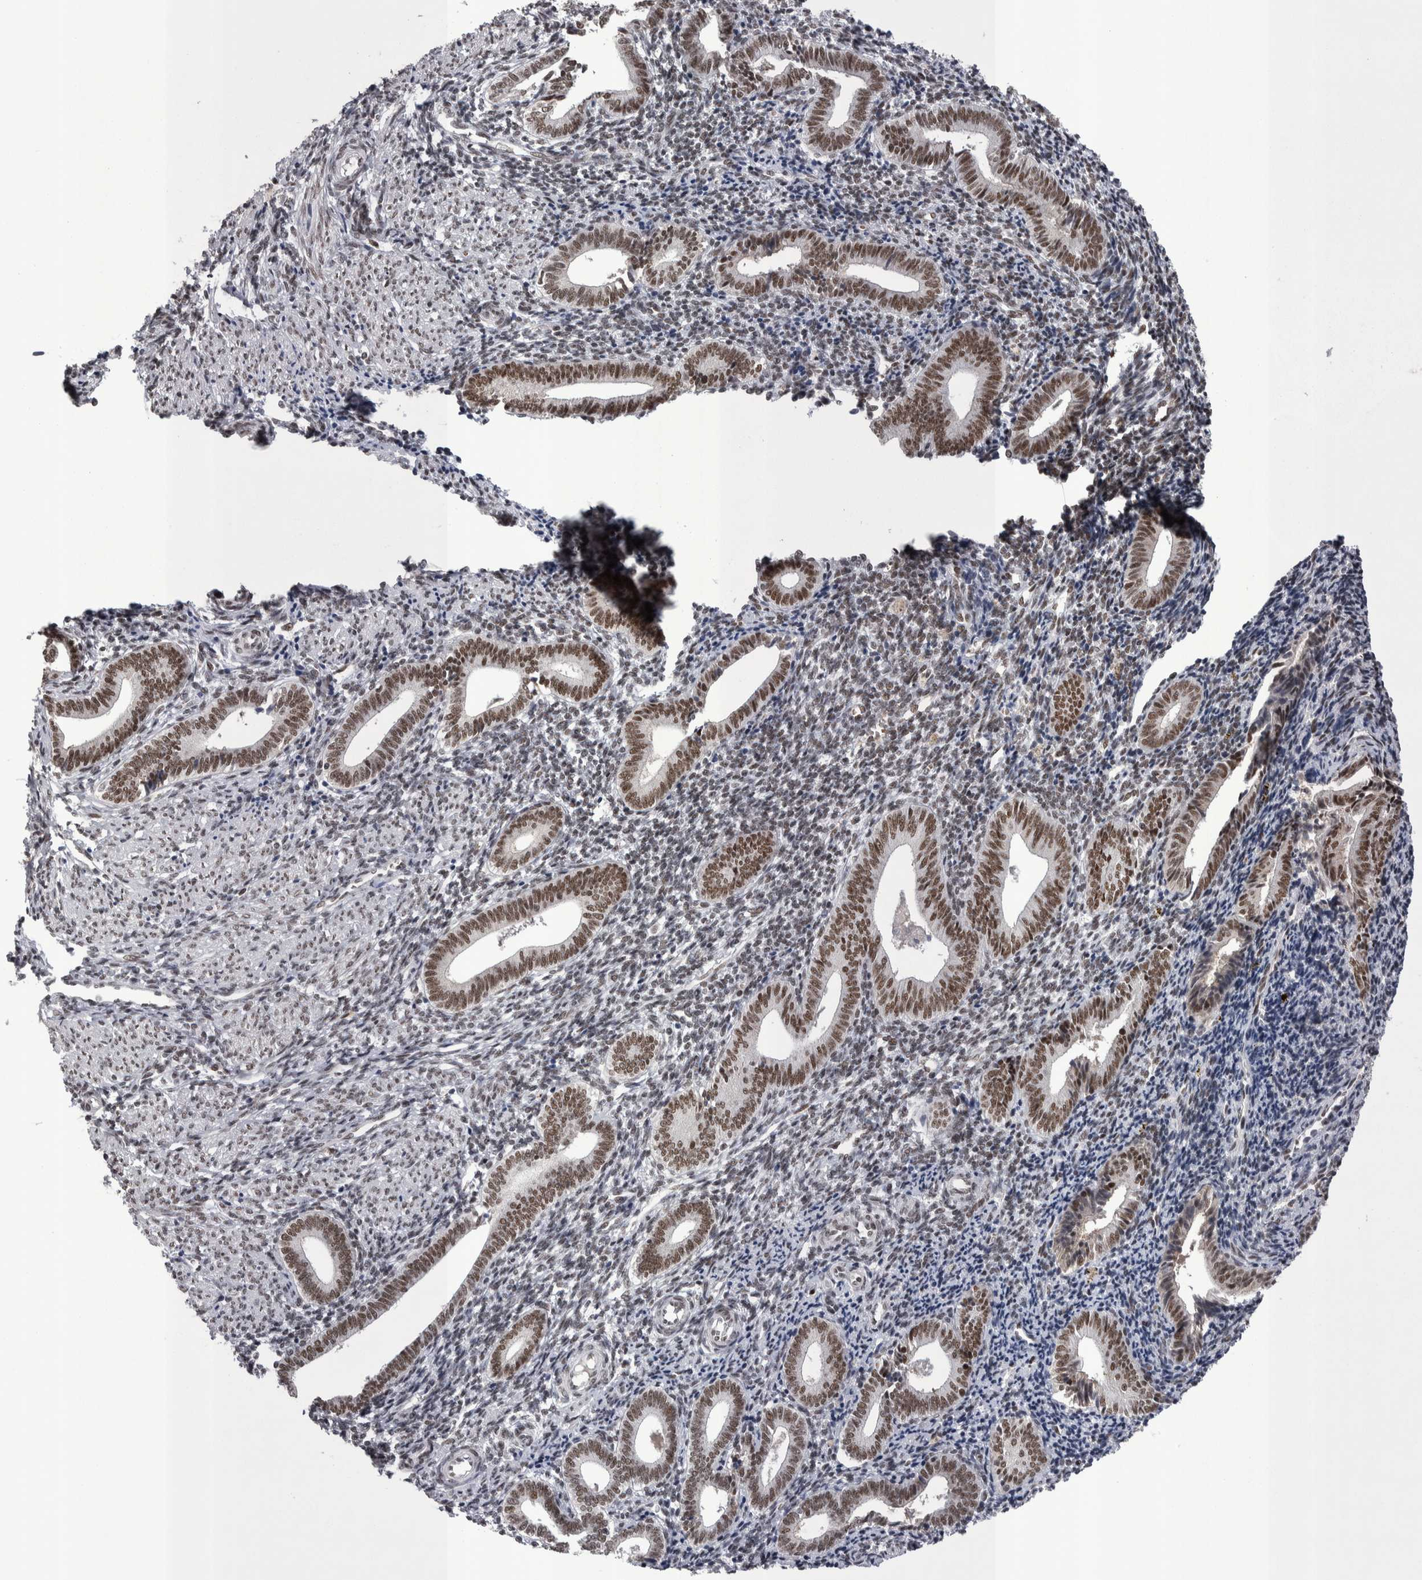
{"staining": {"intensity": "moderate", "quantity": "25%-75%", "location": "nuclear"}, "tissue": "endometrium", "cell_type": "Cells in endometrial stroma", "image_type": "normal", "snomed": [{"axis": "morphology", "description": "Normal tissue, NOS"}, {"axis": "topography", "description": "Uterus"}, {"axis": "topography", "description": "Endometrium"}], "caption": "Immunohistochemical staining of benign endometrium reveals moderate nuclear protein staining in approximately 25%-75% of cells in endometrial stroma.", "gene": "DMTF1", "patient": {"sex": "female", "age": 33}}